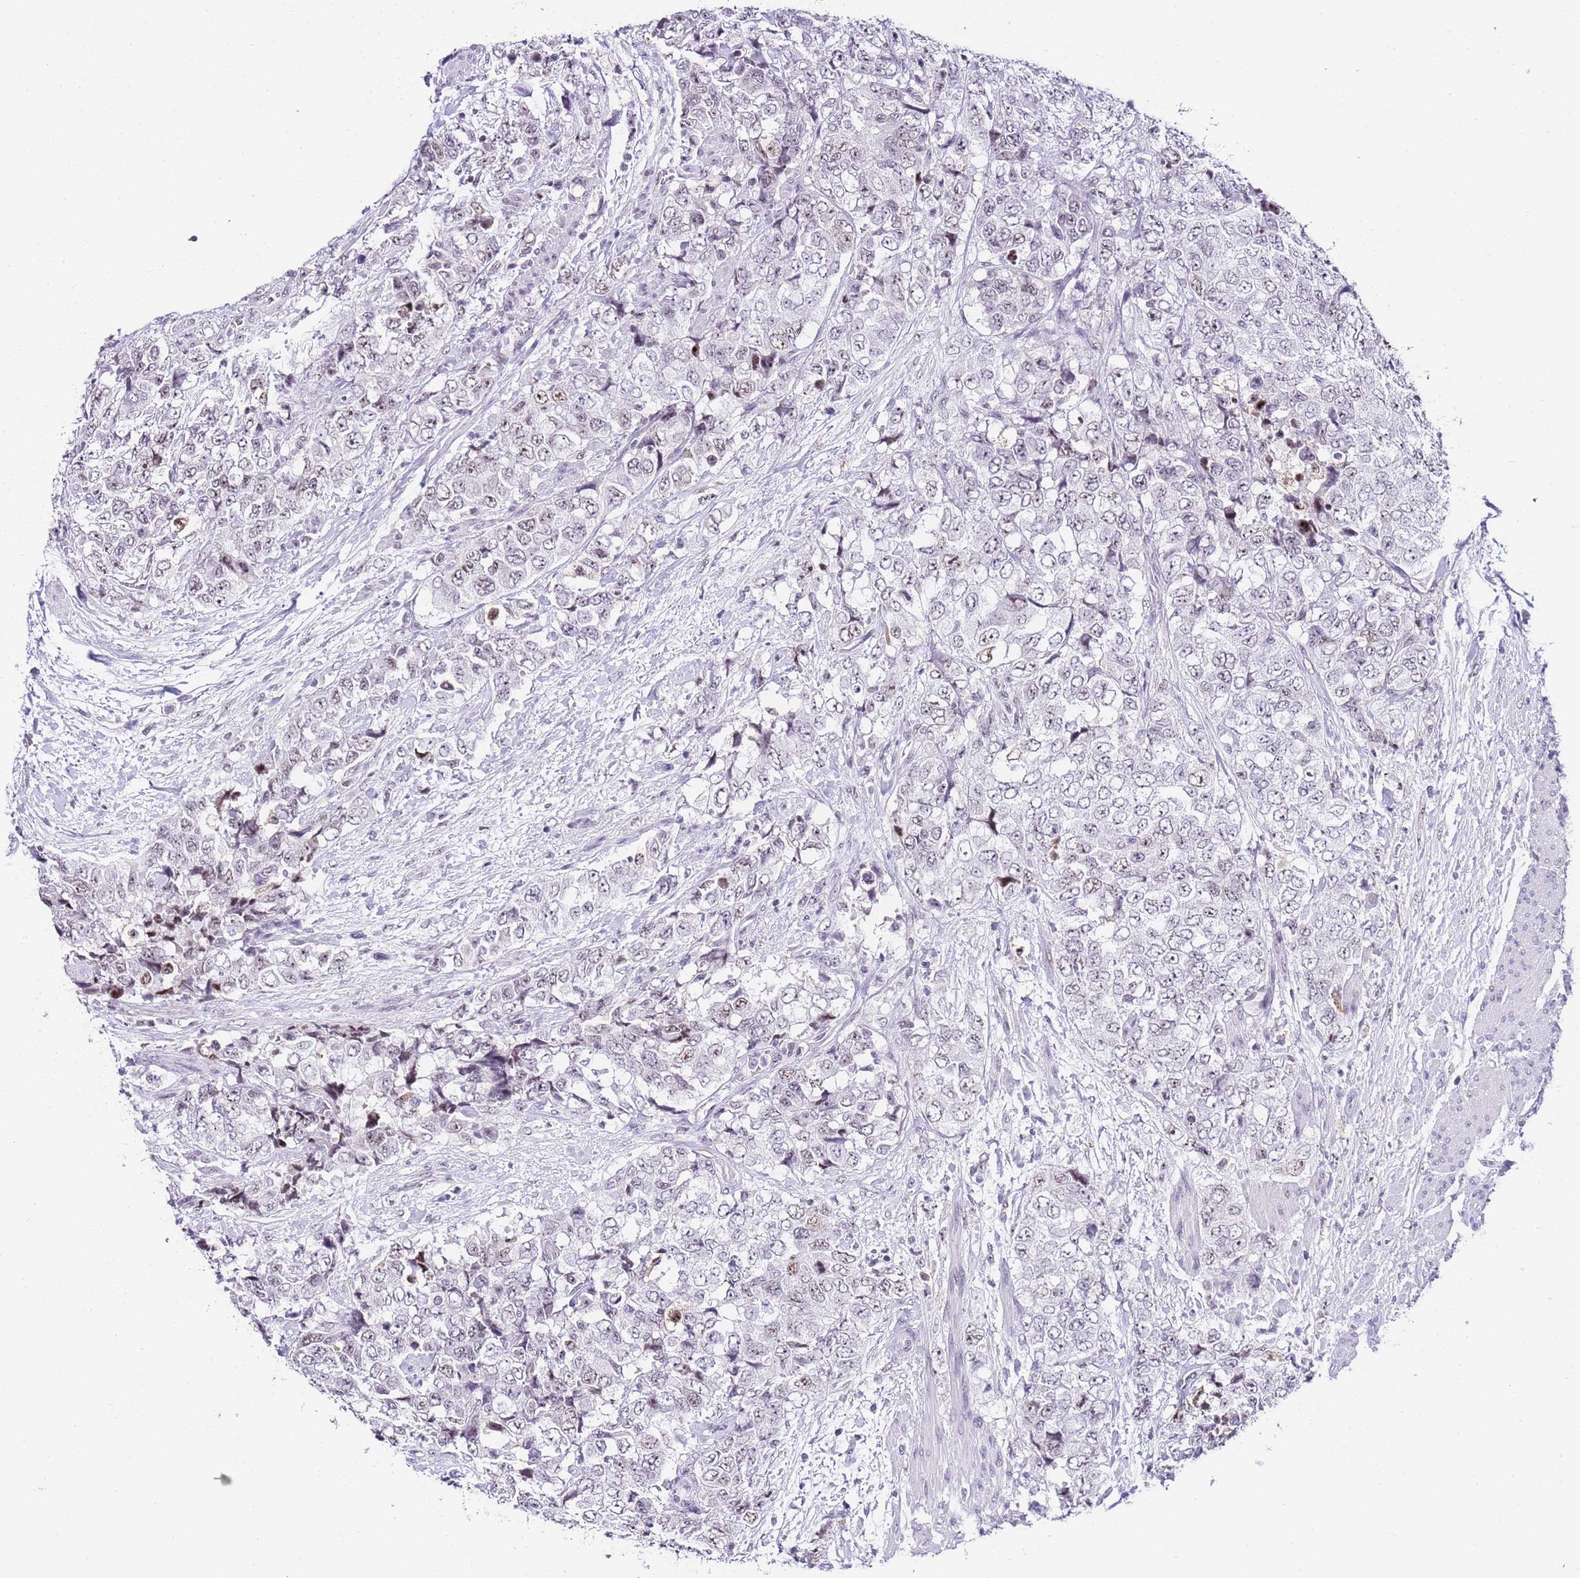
{"staining": {"intensity": "weak", "quantity": "<25%", "location": "nuclear"}, "tissue": "urothelial cancer", "cell_type": "Tumor cells", "image_type": "cancer", "snomed": [{"axis": "morphology", "description": "Urothelial carcinoma, High grade"}, {"axis": "topography", "description": "Urinary bladder"}], "caption": "Immunohistochemistry (IHC) of human high-grade urothelial carcinoma shows no staining in tumor cells.", "gene": "NOP56", "patient": {"sex": "female", "age": 78}}